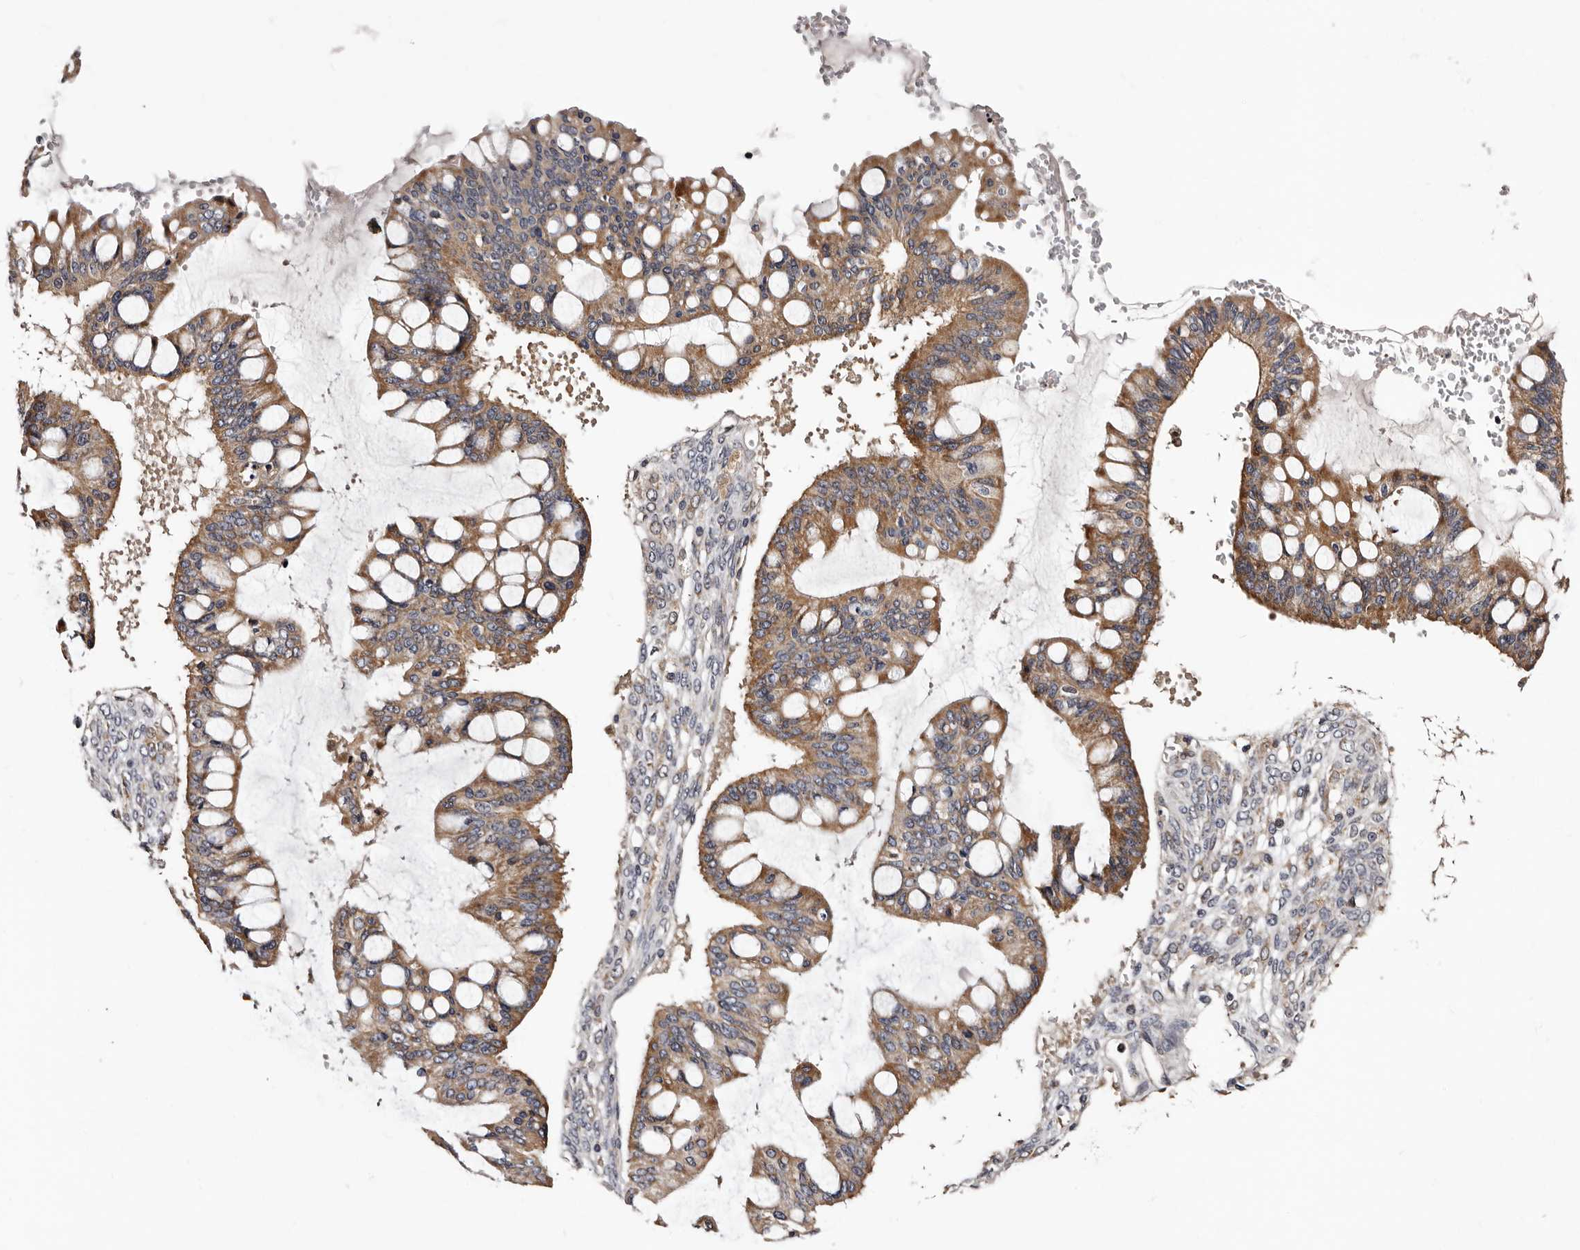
{"staining": {"intensity": "moderate", "quantity": ">75%", "location": "cytoplasmic/membranous"}, "tissue": "ovarian cancer", "cell_type": "Tumor cells", "image_type": "cancer", "snomed": [{"axis": "morphology", "description": "Cystadenocarcinoma, mucinous, NOS"}, {"axis": "topography", "description": "Ovary"}], "caption": "This photomicrograph shows IHC staining of ovarian cancer (mucinous cystadenocarcinoma), with medium moderate cytoplasmic/membranous staining in about >75% of tumor cells.", "gene": "GLRX3", "patient": {"sex": "female", "age": 73}}